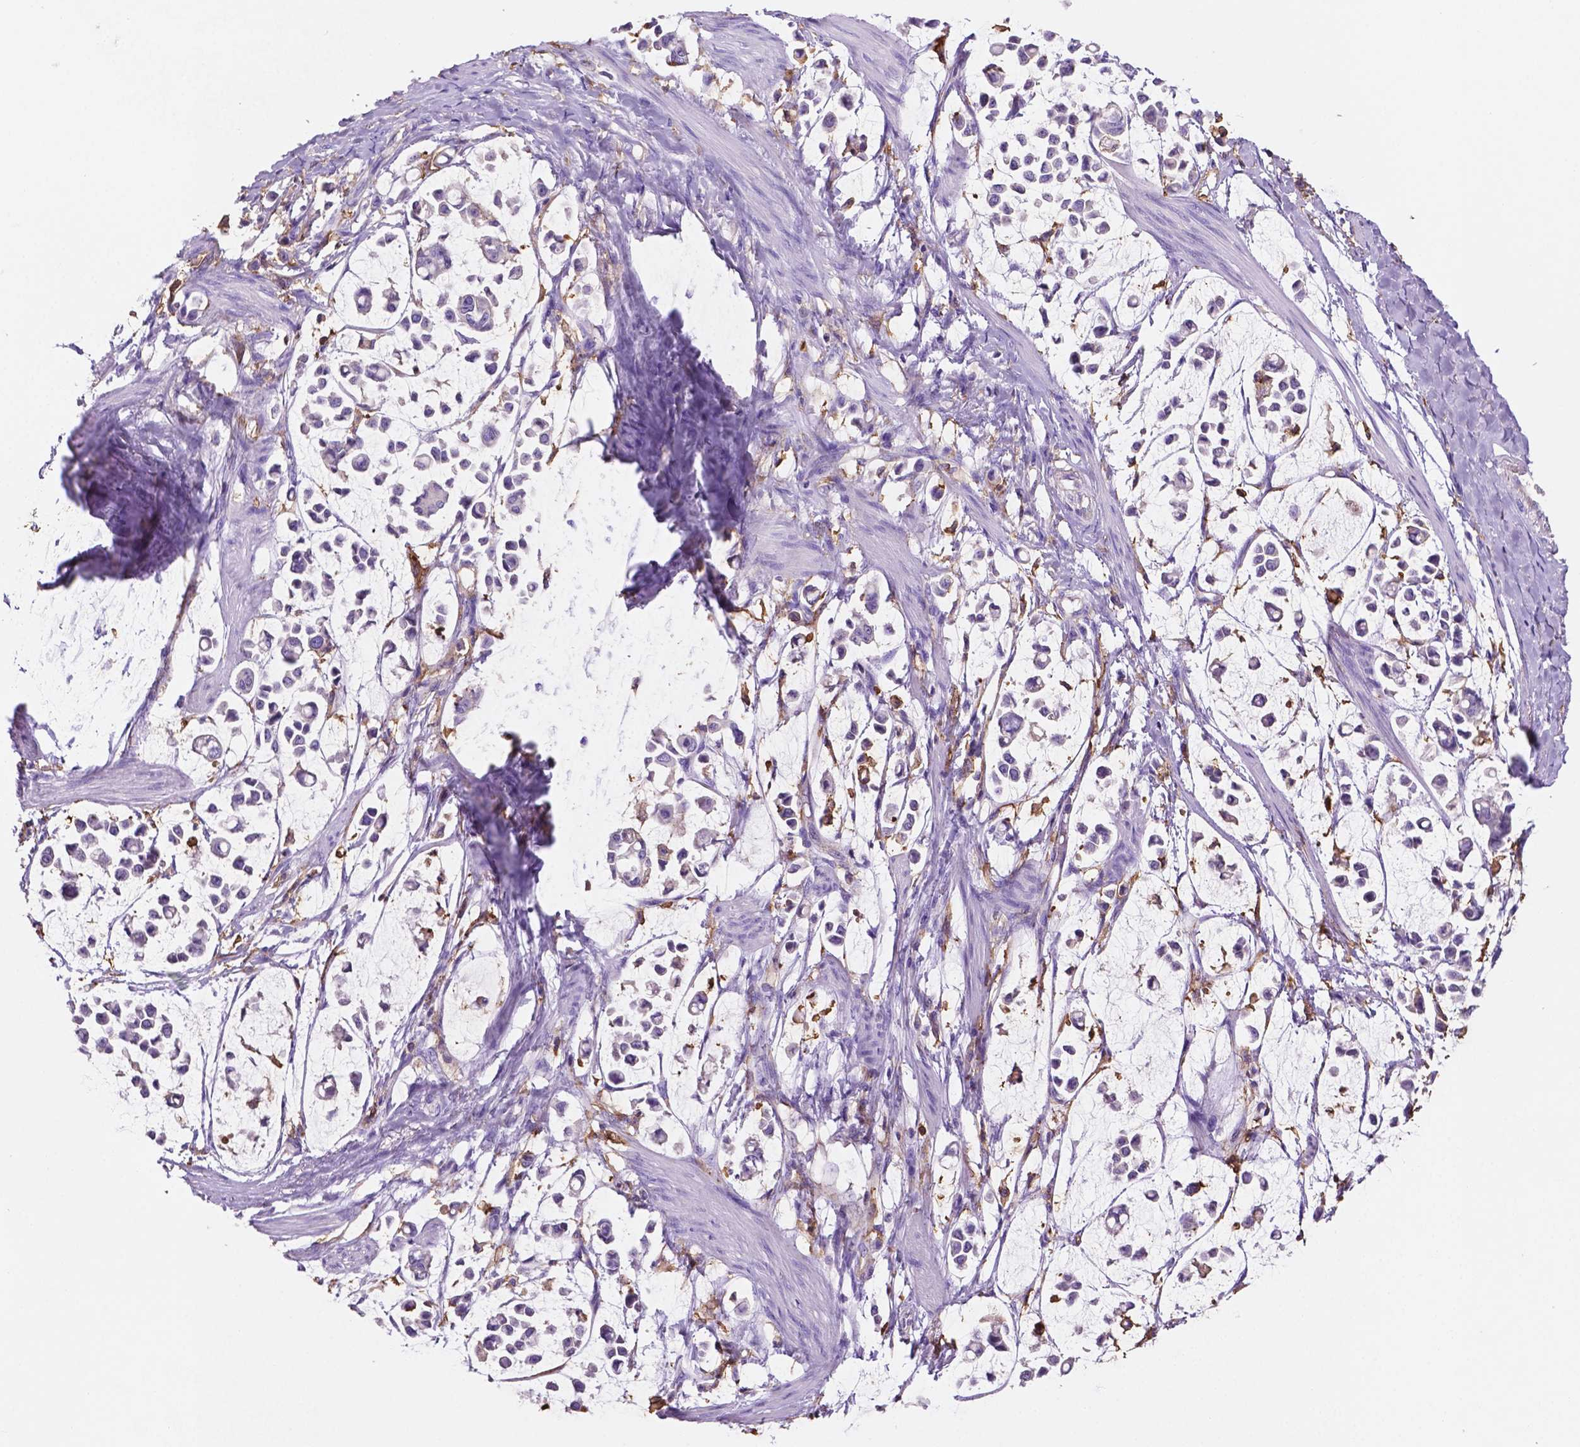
{"staining": {"intensity": "negative", "quantity": "none", "location": "none"}, "tissue": "stomach cancer", "cell_type": "Tumor cells", "image_type": "cancer", "snomed": [{"axis": "morphology", "description": "Adenocarcinoma, NOS"}, {"axis": "topography", "description": "Stomach"}], "caption": "Stomach adenocarcinoma was stained to show a protein in brown. There is no significant expression in tumor cells.", "gene": "MKRN2OS", "patient": {"sex": "male", "age": 82}}